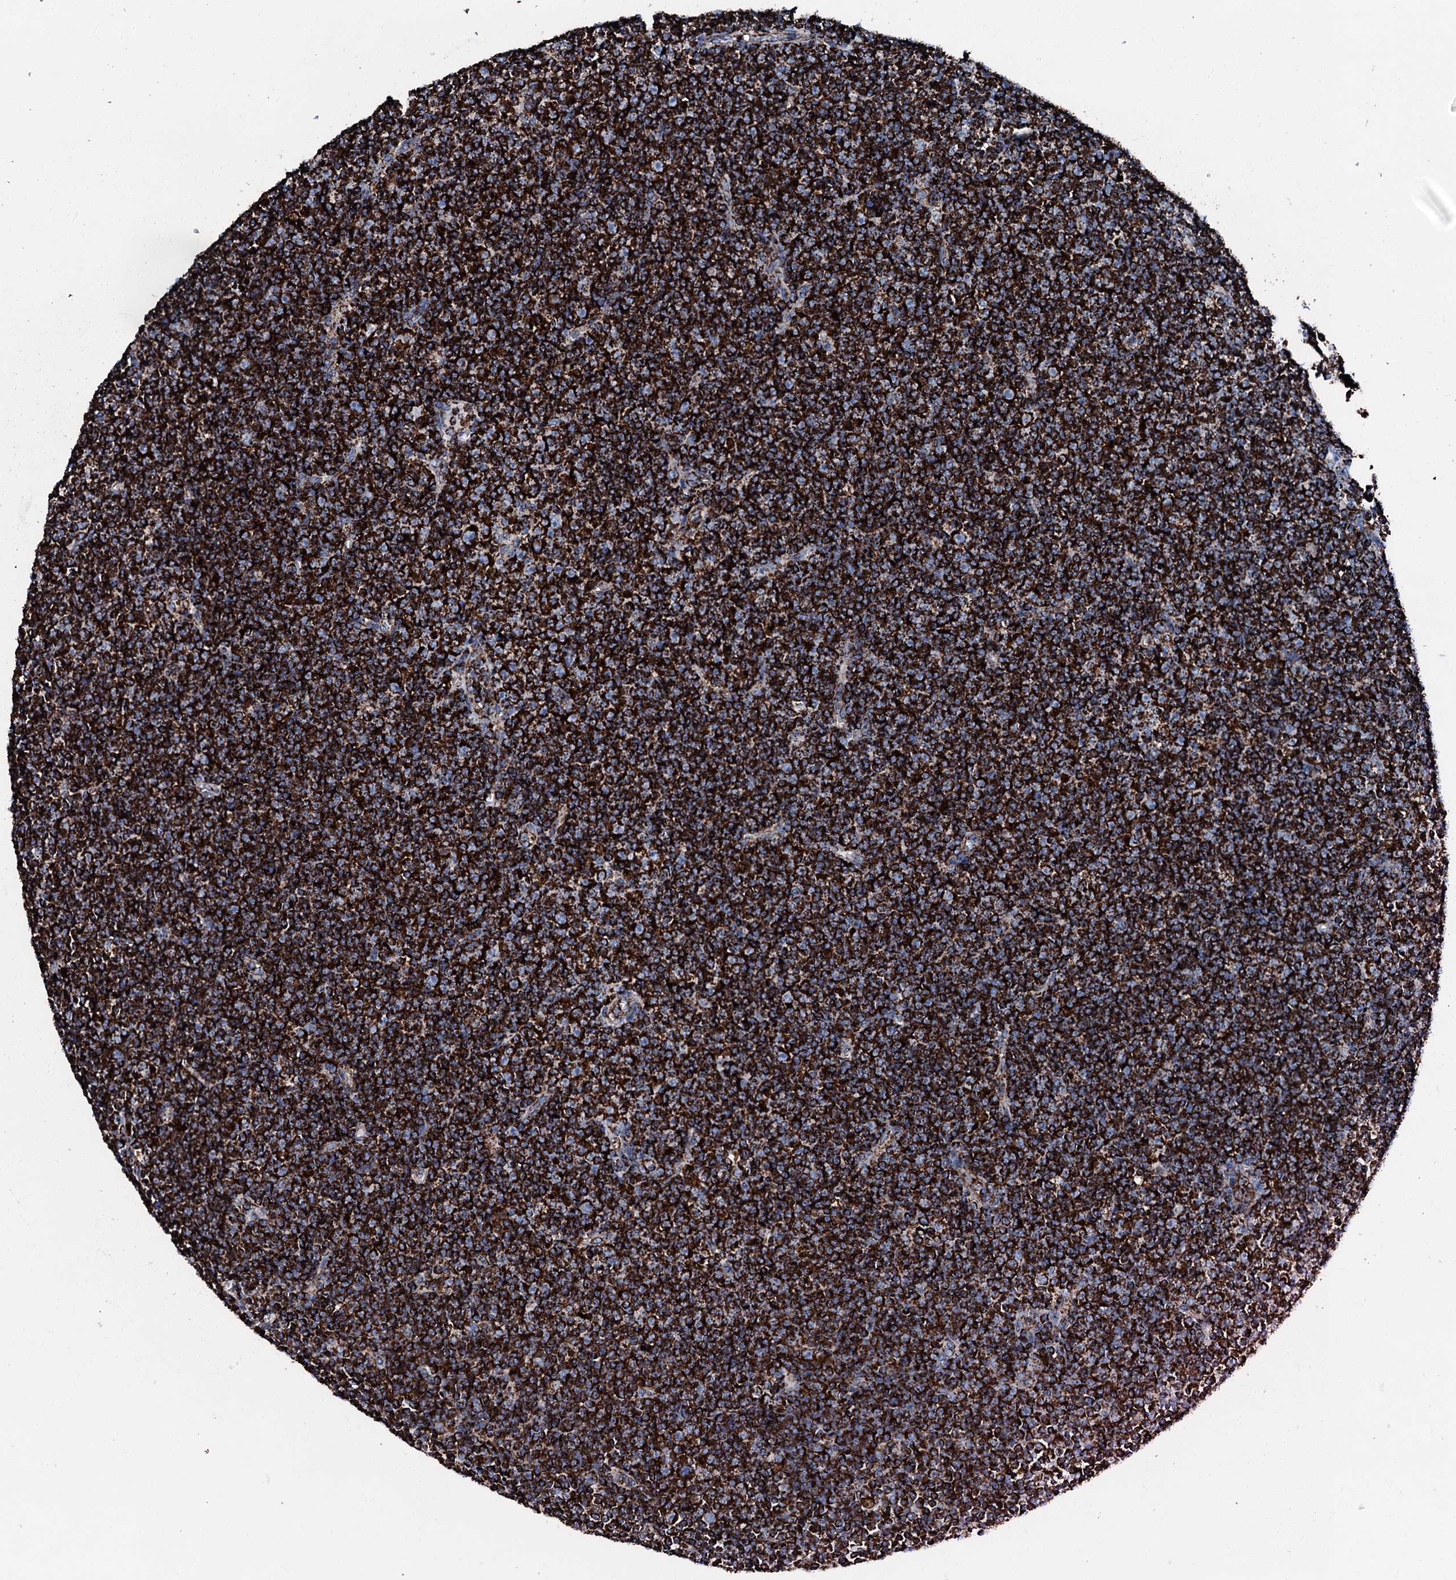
{"staining": {"intensity": "strong", "quantity": ">75%", "location": "cytoplasmic/membranous"}, "tissue": "lymphoma", "cell_type": "Tumor cells", "image_type": "cancer", "snomed": [{"axis": "morphology", "description": "Malignant lymphoma, non-Hodgkin's type, Low grade"}, {"axis": "topography", "description": "Lymph node"}], "caption": "Protein analysis of lymphoma tissue exhibits strong cytoplasmic/membranous staining in approximately >75% of tumor cells.", "gene": "HADH", "patient": {"sex": "female", "age": 67}}